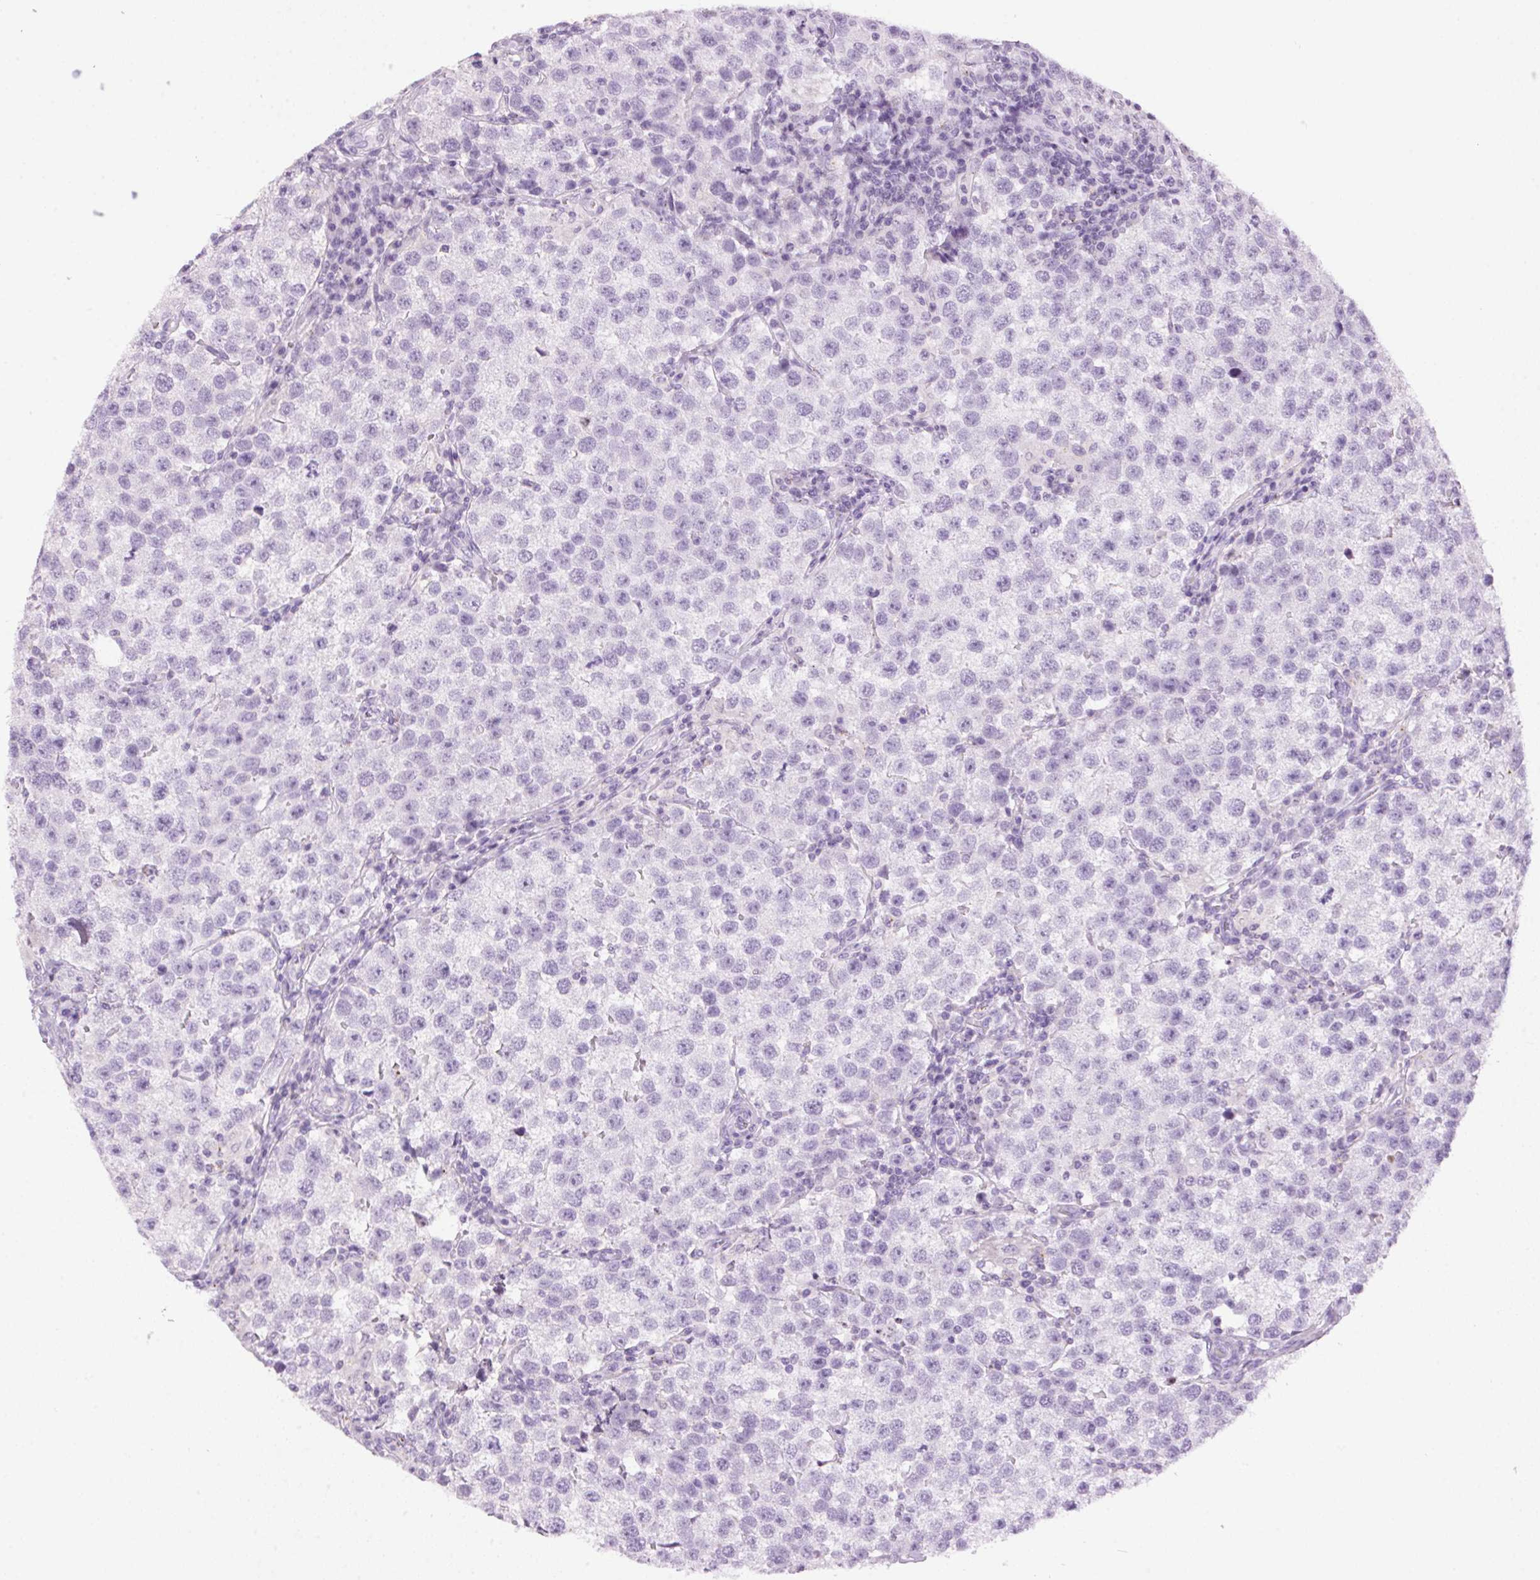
{"staining": {"intensity": "negative", "quantity": "none", "location": "none"}, "tissue": "testis cancer", "cell_type": "Tumor cells", "image_type": "cancer", "snomed": [{"axis": "morphology", "description": "Seminoma, NOS"}, {"axis": "topography", "description": "Testis"}], "caption": "A micrograph of testis cancer stained for a protein demonstrates no brown staining in tumor cells.", "gene": "TMEM88B", "patient": {"sex": "male", "age": 37}}